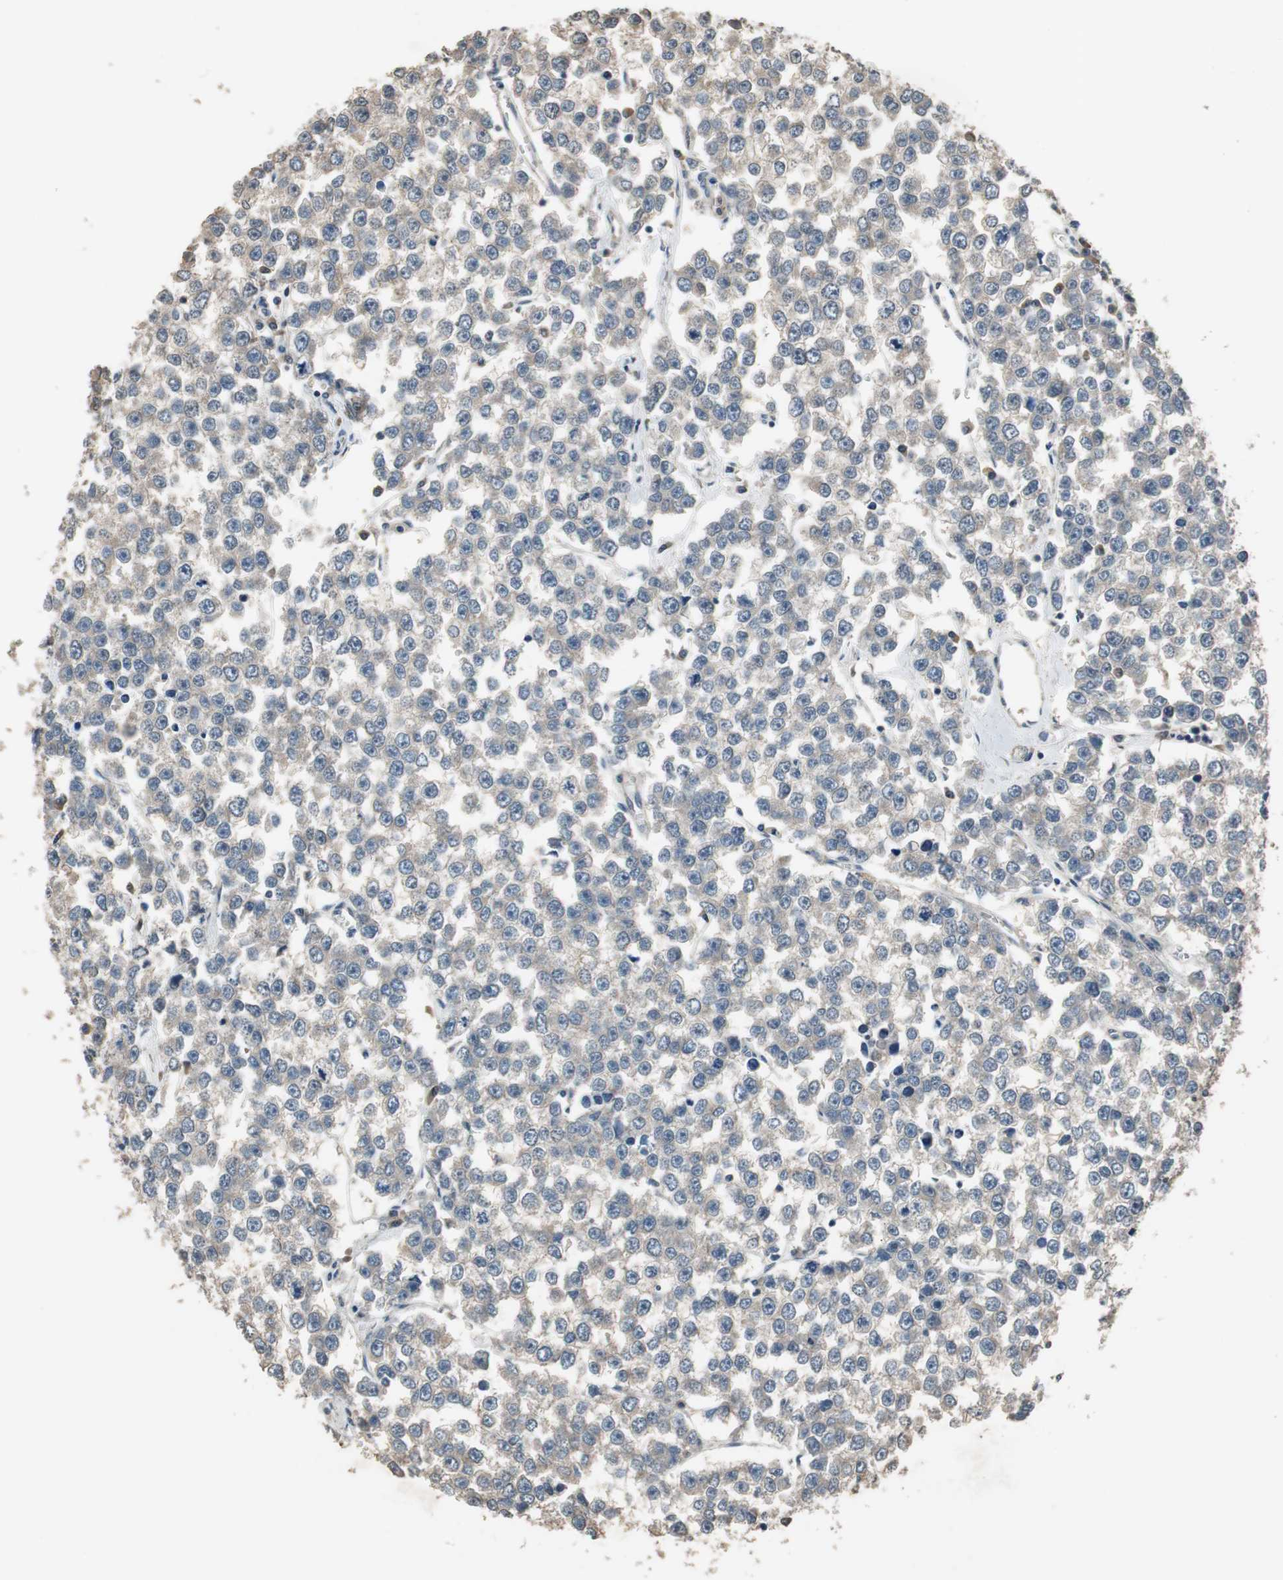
{"staining": {"intensity": "weak", "quantity": "<25%", "location": "cytoplasmic/membranous"}, "tissue": "testis cancer", "cell_type": "Tumor cells", "image_type": "cancer", "snomed": [{"axis": "morphology", "description": "Seminoma, NOS"}, {"axis": "morphology", "description": "Carcinoma, Embryonal, NOS"}, {"axis": "topography", "description": "Testis"}], "caption": "Human testis cancer stained for a protein using immunohistochemistry (IHC) shows no positivity in tumor cells.", "gene": "PI4KB", "patient": {"sex": "male", "age": 52}}